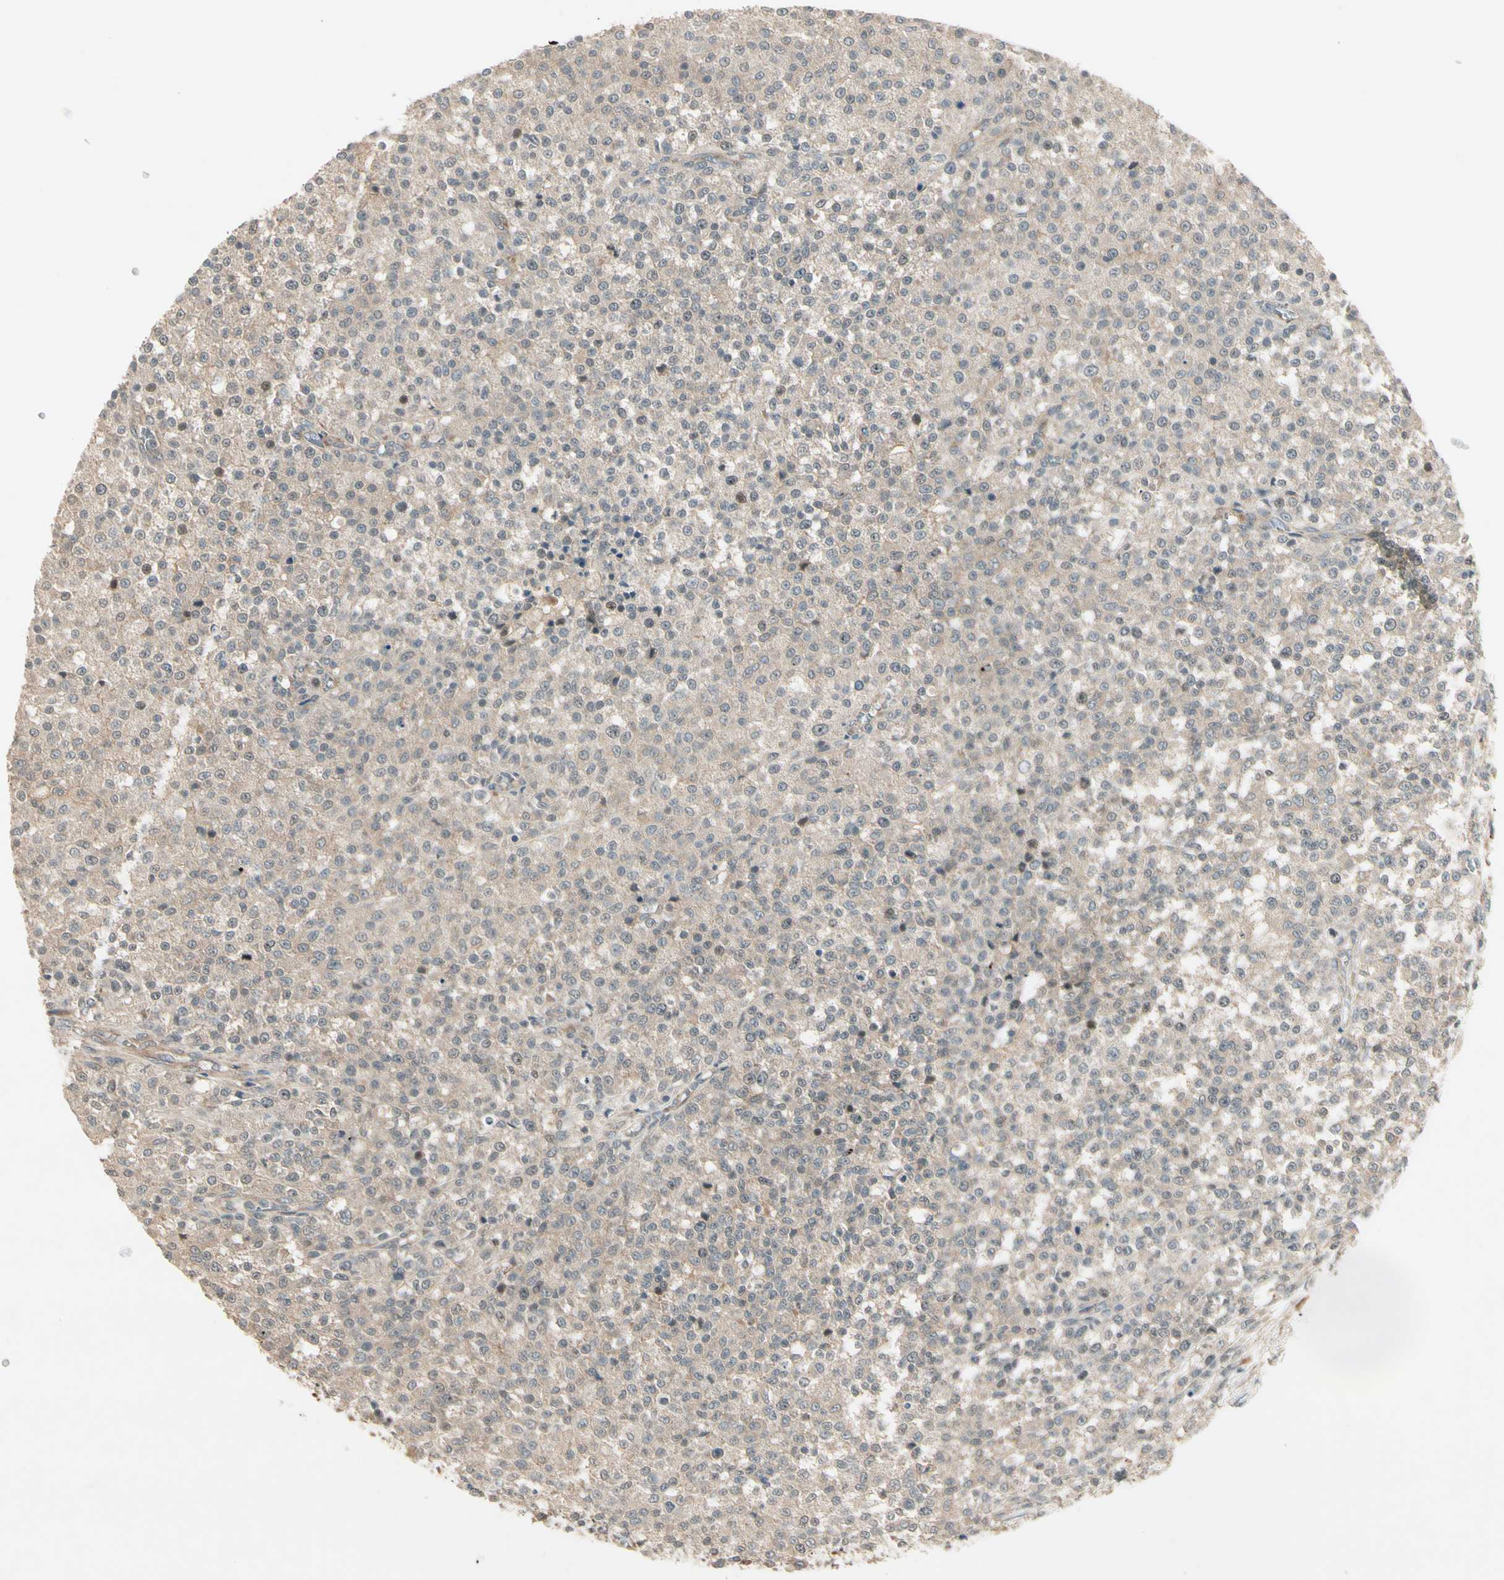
{"staining": {"intensity": "weak", "quantity": ">75%", "location": "cytoplasmic/membranous"}, "tissue": "testis cancer", "cell_type": "Tumor cells", "image_type": "cancer", "snomed": [{"axis": "morphology", "description": "Seminoma, NOS"}, {"axis": "topography", "description": "Testis"}], "caption": "Approximately >75% of tumor cells in human seminoma (testis) display weak cytoplasmic/membranous protein expression as visualized by brown immunohistochemical staining.", "gene": "FHDC1", "patient": {"sex": "male", "age": 59}}